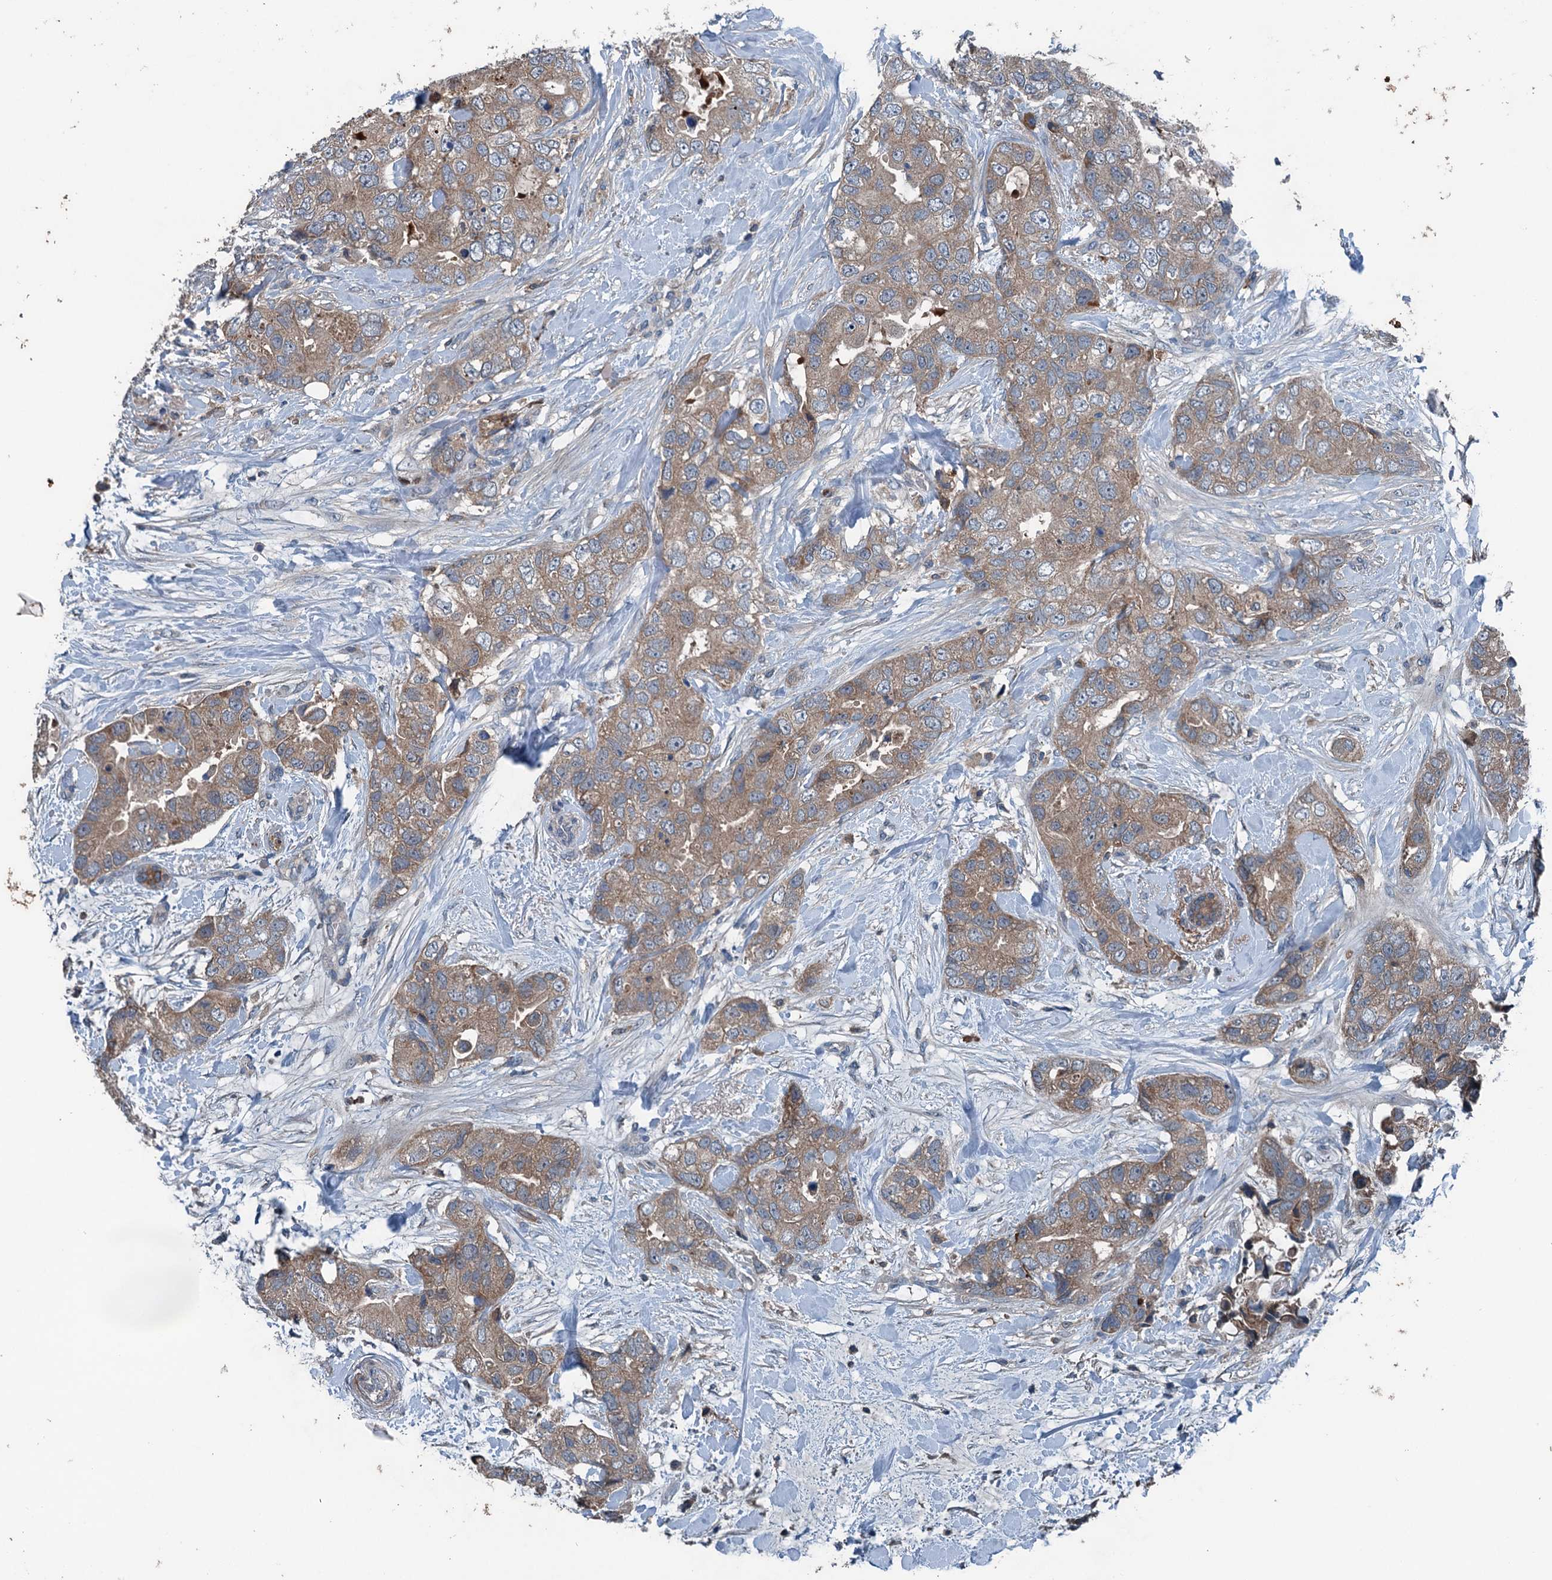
{"staining": {"intensity": "moderate", "quantity": ">75%", "location": "cytoplasmic/membranous"}, "tissue": "breast cancer", "cell_type": "Tumor cells", "image_type": "cancer", "snomed": [{"axis": "morphology", "description": "Duct carcinoma"}, {"axis": "topography", "description": "Breast"}], "caption": "Tumor cells show medium levels of moderate cytoplasmic/membranous positivity in about >75% of cells in human breast intraductal carcinoma. (DAB (3,3'-diaminobenzidine) IHC, brown staining for protein, blue staining for nuclei).", "gene": "PDSS1", "patient": {"sex": "female", "age": 62}}